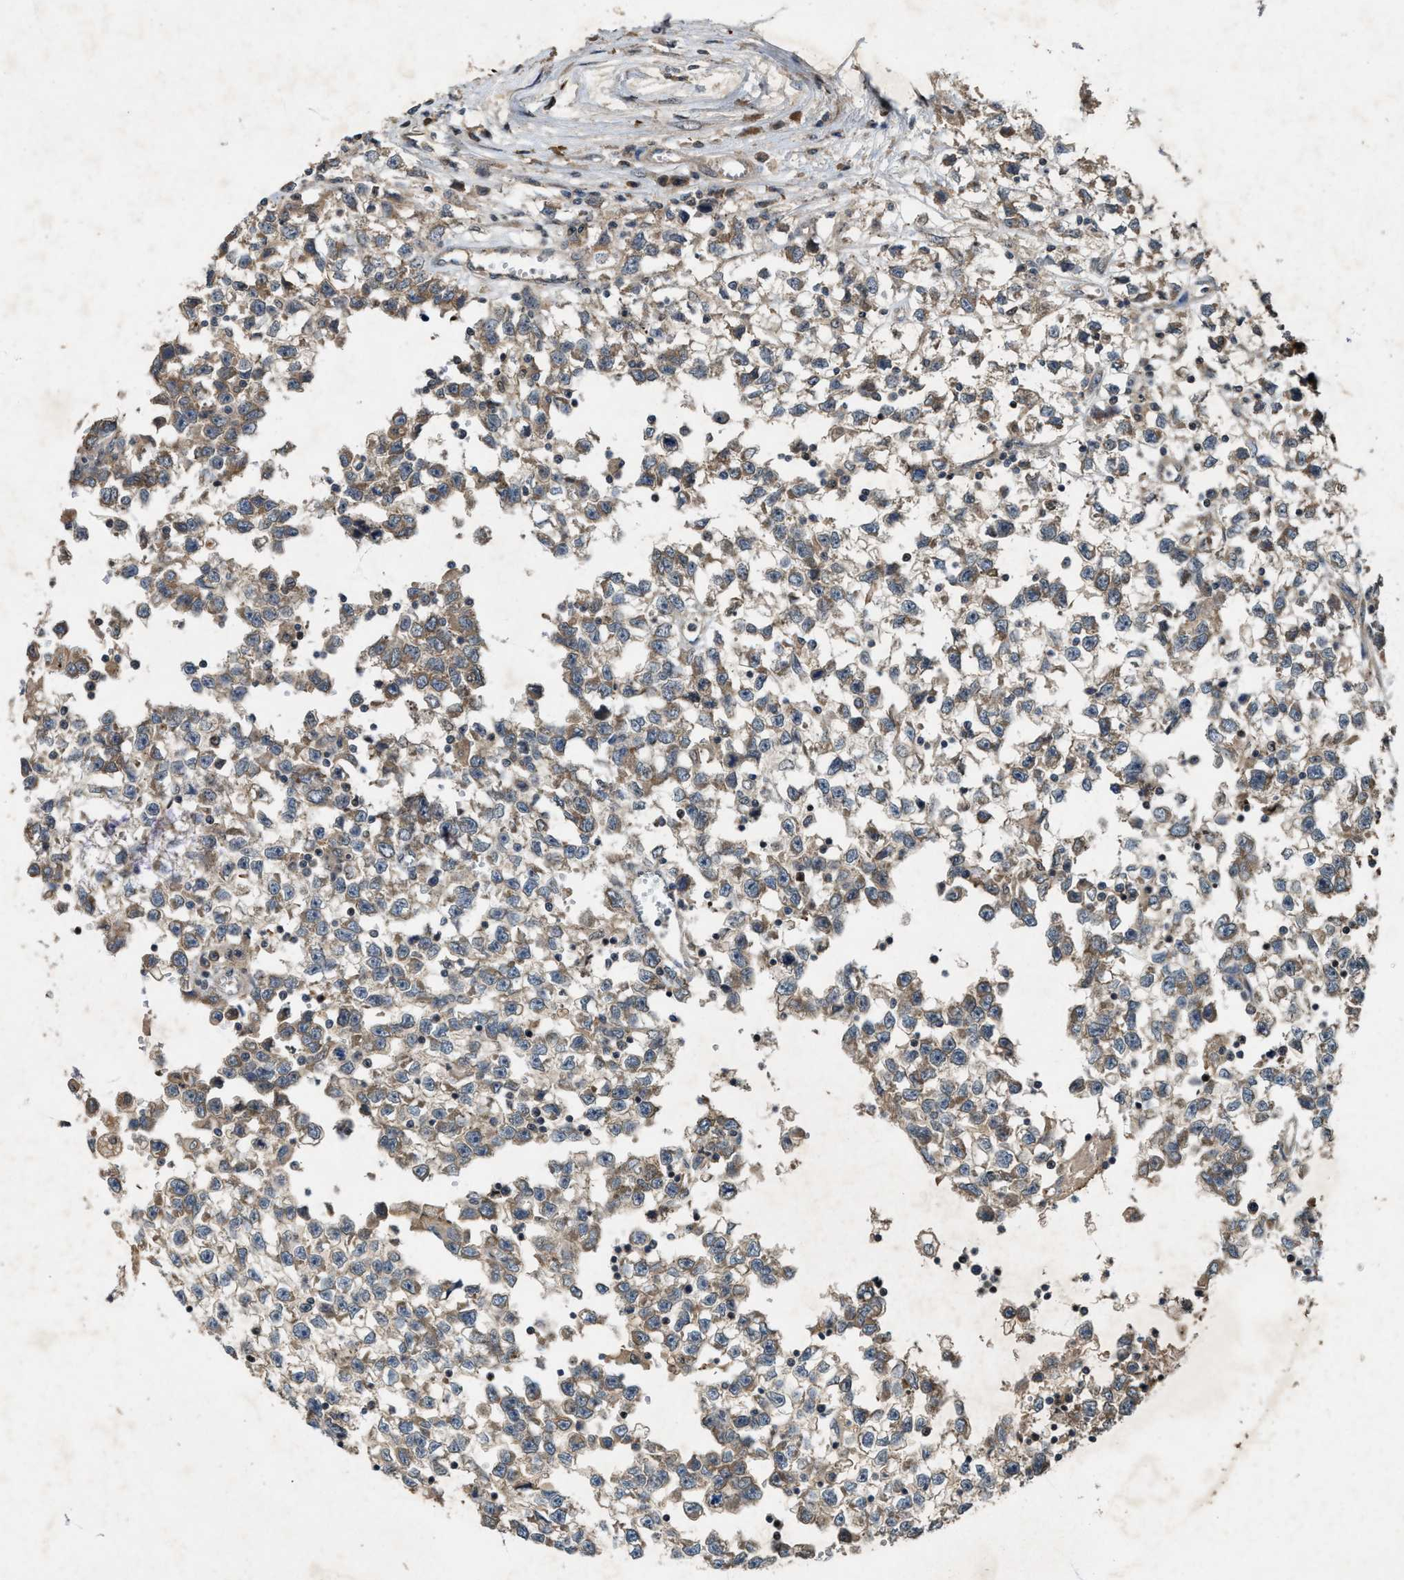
{"staining": {"intensity": "weak", "quantity": ">75%", "location": "cytoplasmic/membranous"}, "tissue": "testis cancer", "cell_type": "Tumor cells", "image_type": "cancer", "snomed": [{"axis": "morphology", "description": "Seminoma, NOS"}, {"axis": "morphology", "description": "Carcinoma, Embryonal, NOS"}, {"axis": "topography", "description": "Testis"}], "caption": "A photomicrograph of testis cancer stained for a protein displays weak cytoplasmic/membranous brown staining in tumor cells.", "gene": "PDP2", "patient": {"sex": "male", "age": 51}}